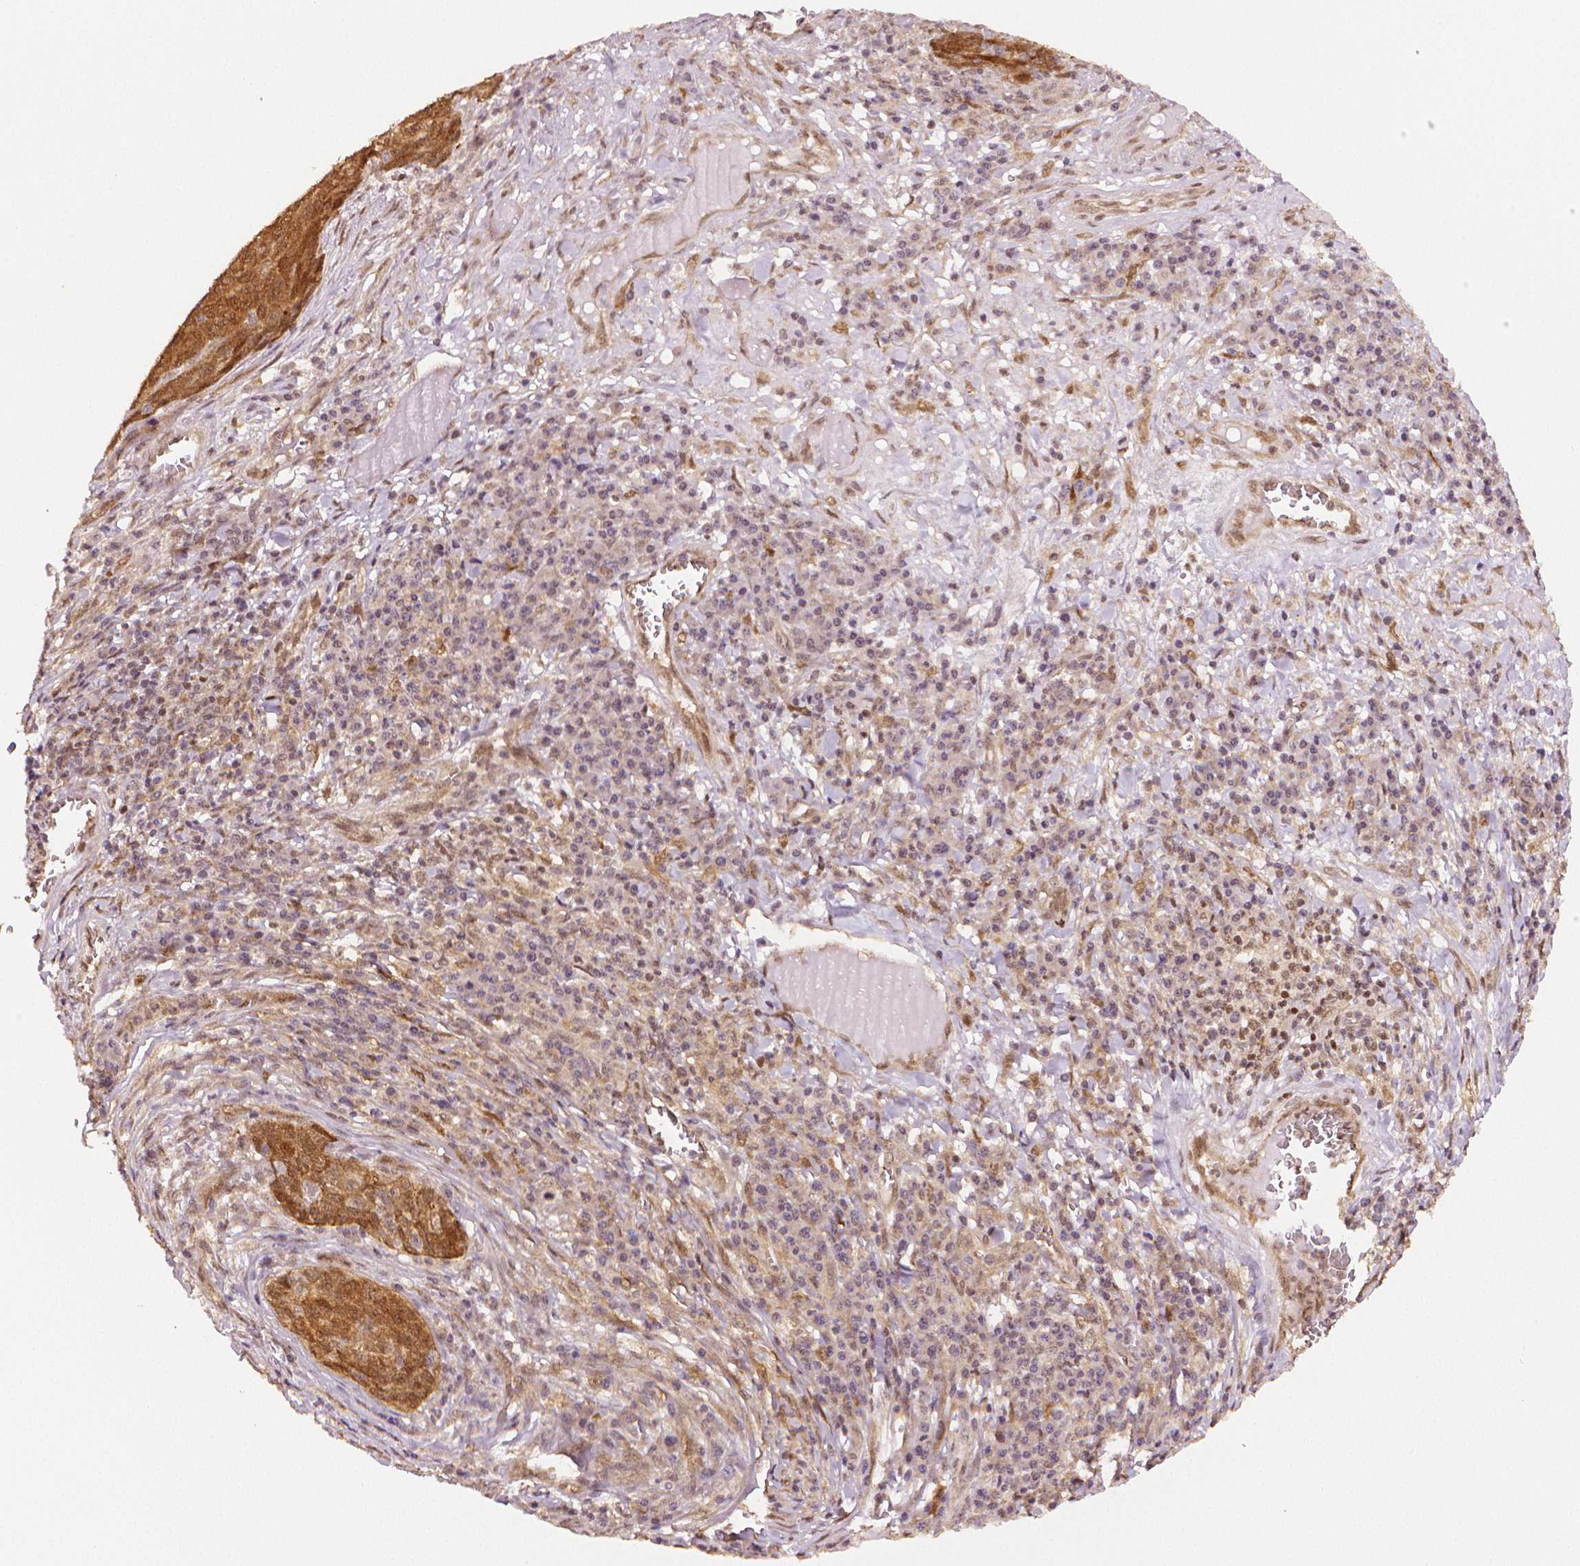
{"staining": {"intensity": "moderate", "quantity": ">75%", "location": "cytoplasmic/membranous"}, "tissue": "skin cancer", "cell_type": "Tumor cells", "image_type": "cancer", "snomed": [{"axis": "morphology", "description": "Squamous cell carcinoma, NOS"}, {"axis": "topography", "description": "Skin"}, {"axis": "topography", "description": "Anal"}], "caption": "Moderate cytoplasmic/membranous positivity for a protein is appreciated in approximately >75% of tumor cells of squamous cell carcinoma (skin) using immunohistochemistry.", "gene": "STAT3", "patient": {"sex": "female", "age": 51}}